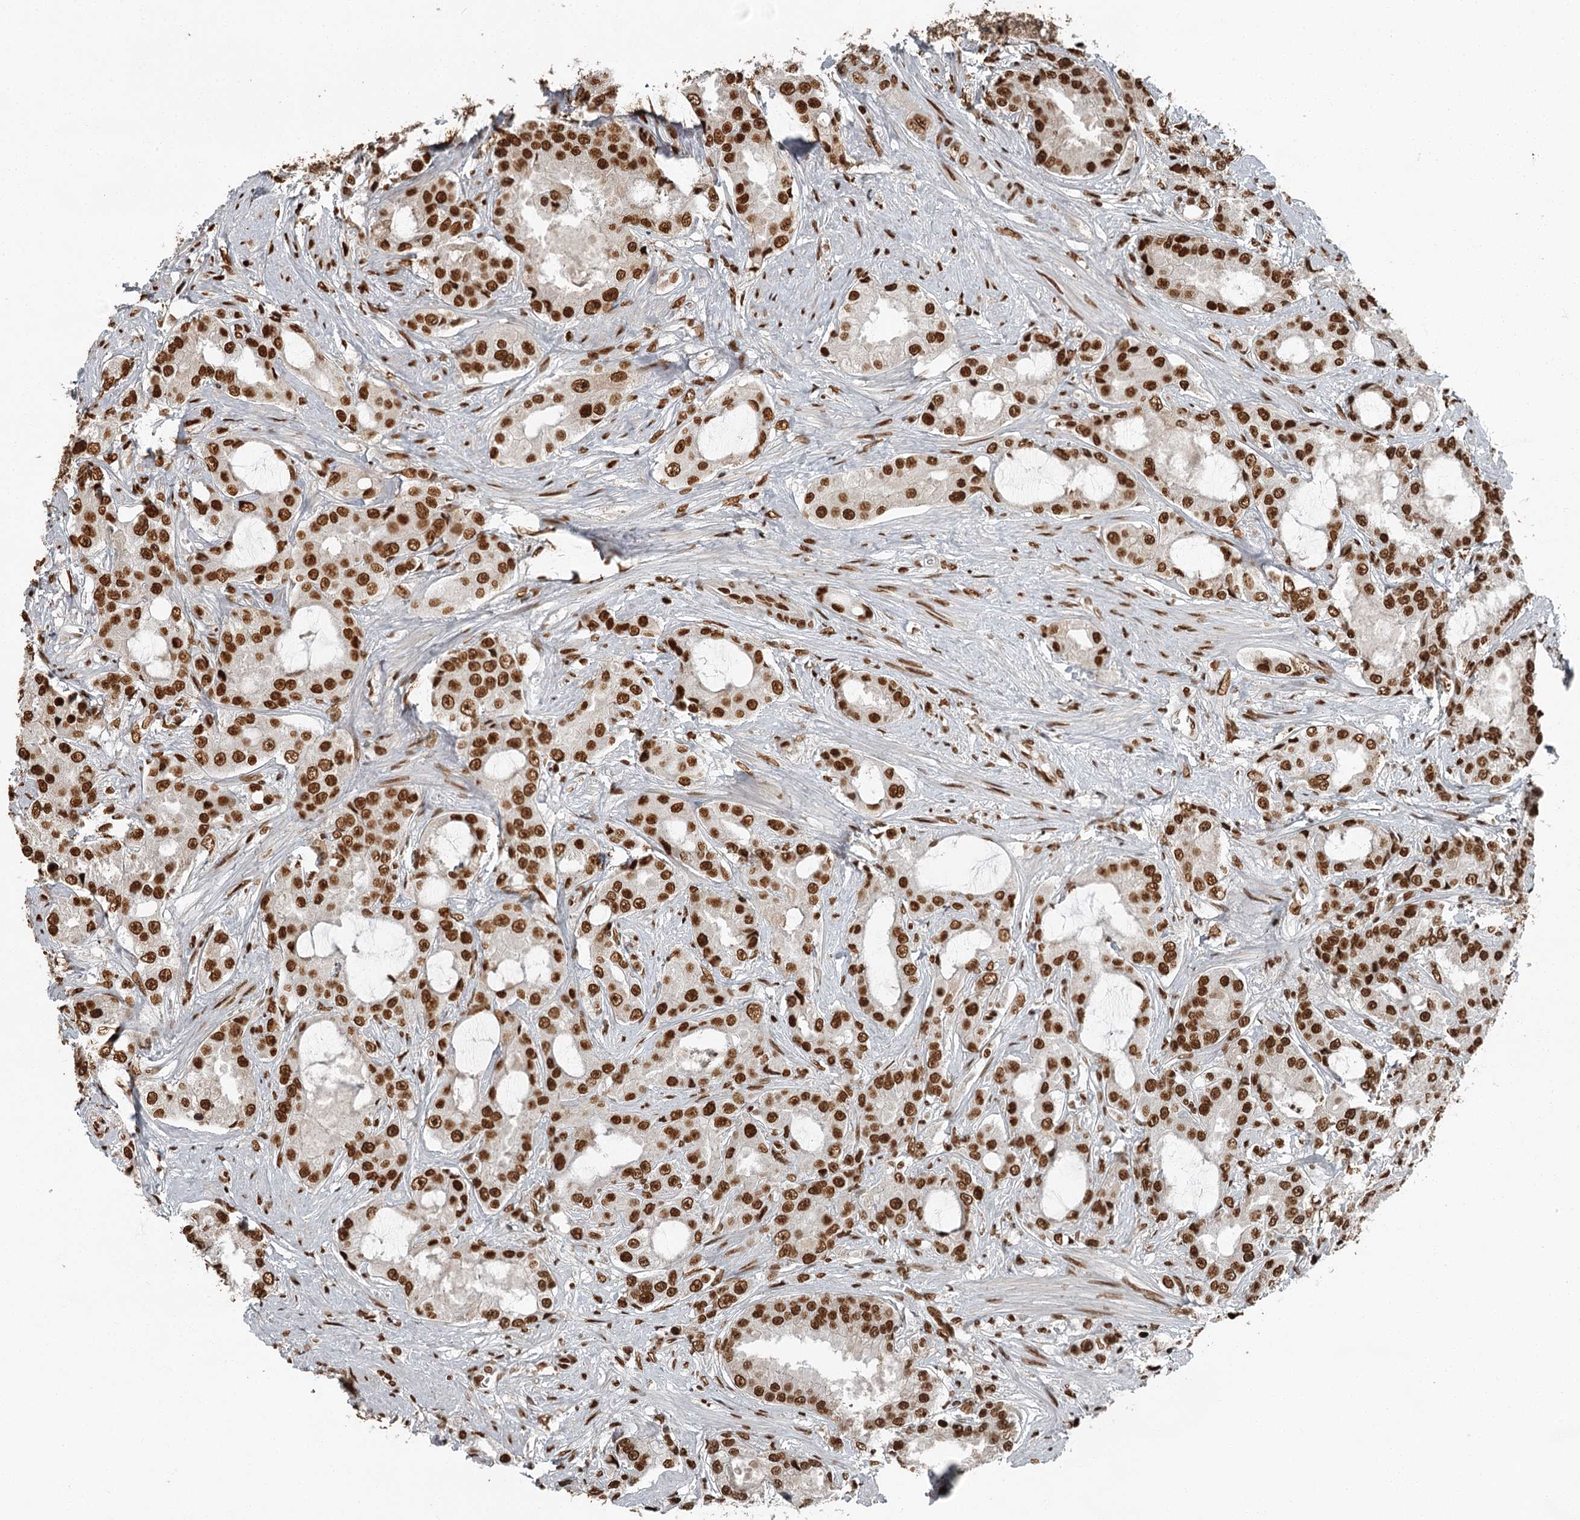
{"staining": {"intensity": "strong", "quantity": ">75%", "location": "nuclear"}, "tissue": "prostate cancer", "cell_type": "Tumor cells", "image_type": "cancer", "snomed": [{"axis": "morphology", "description": "Adenocarcinoma, High grade"}, {"axis": "topography", "description": "Prostate"}], "caption": "Immunohistochemical staining of human prostate cancer (adenocarcinoma (high-grade)) exhibits strong nuclear protein staining in about >75% of tumor cells.", "gene": "RBBP7", "patient": {"sex": "male", "age": 73}}